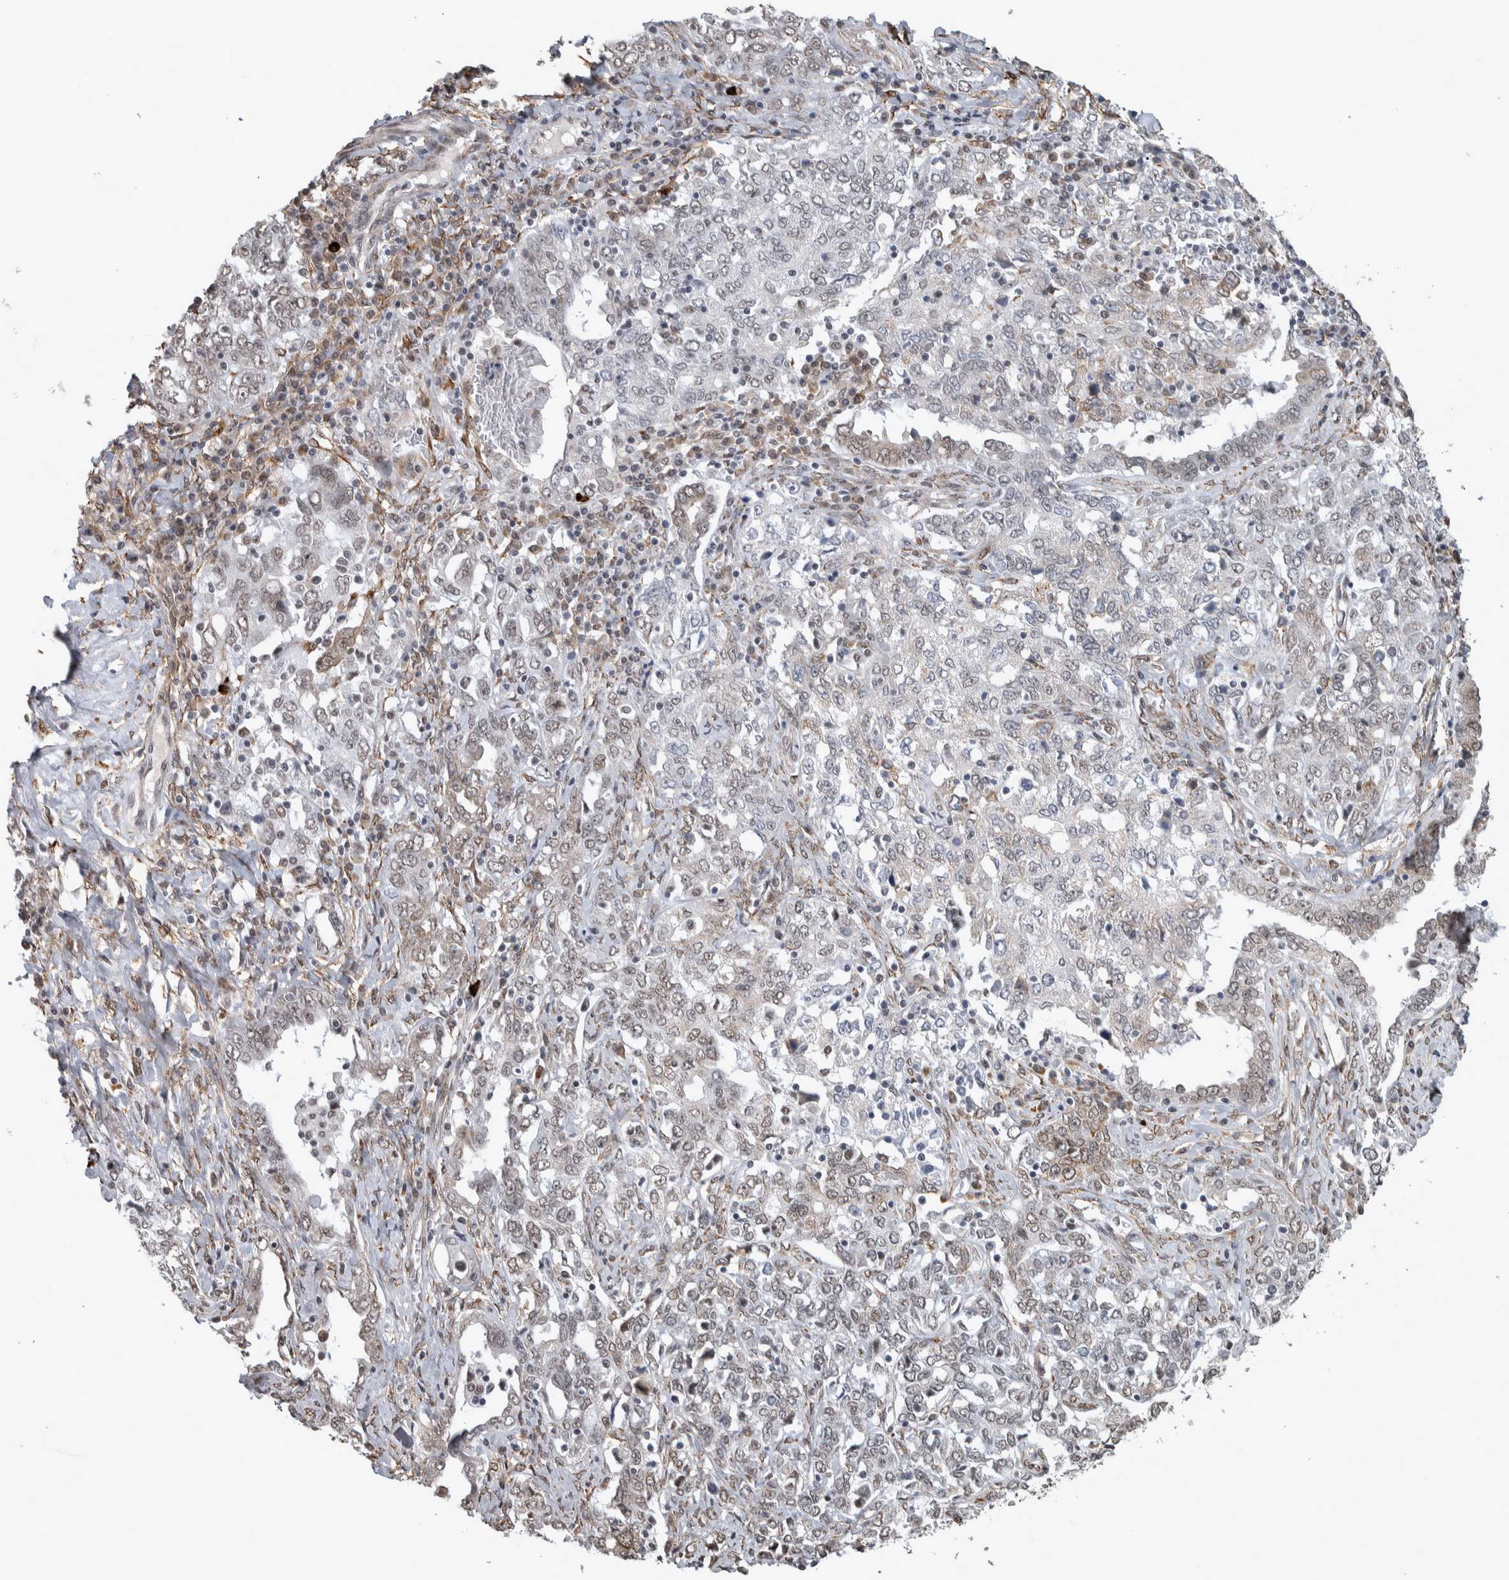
{"staining": {"intensity": "weak", "quantity": "<25%", "location": "nuclear"}, "tissue": "ovarian cancer", "cell_type": "Tumor cells", "image_type": "cancer", "snomed": [{"axis": "morphology", "description": "Carcinoma, endometroid"}, {"axis": "topography", "description": "Ovary"}], "caption": "A photomicrograph of ovarian cancer stained for a protein demonstrates no brown staining in tumor cells.", "gene": "DDX42", "patient": {"sex": "female", "age": 62}}